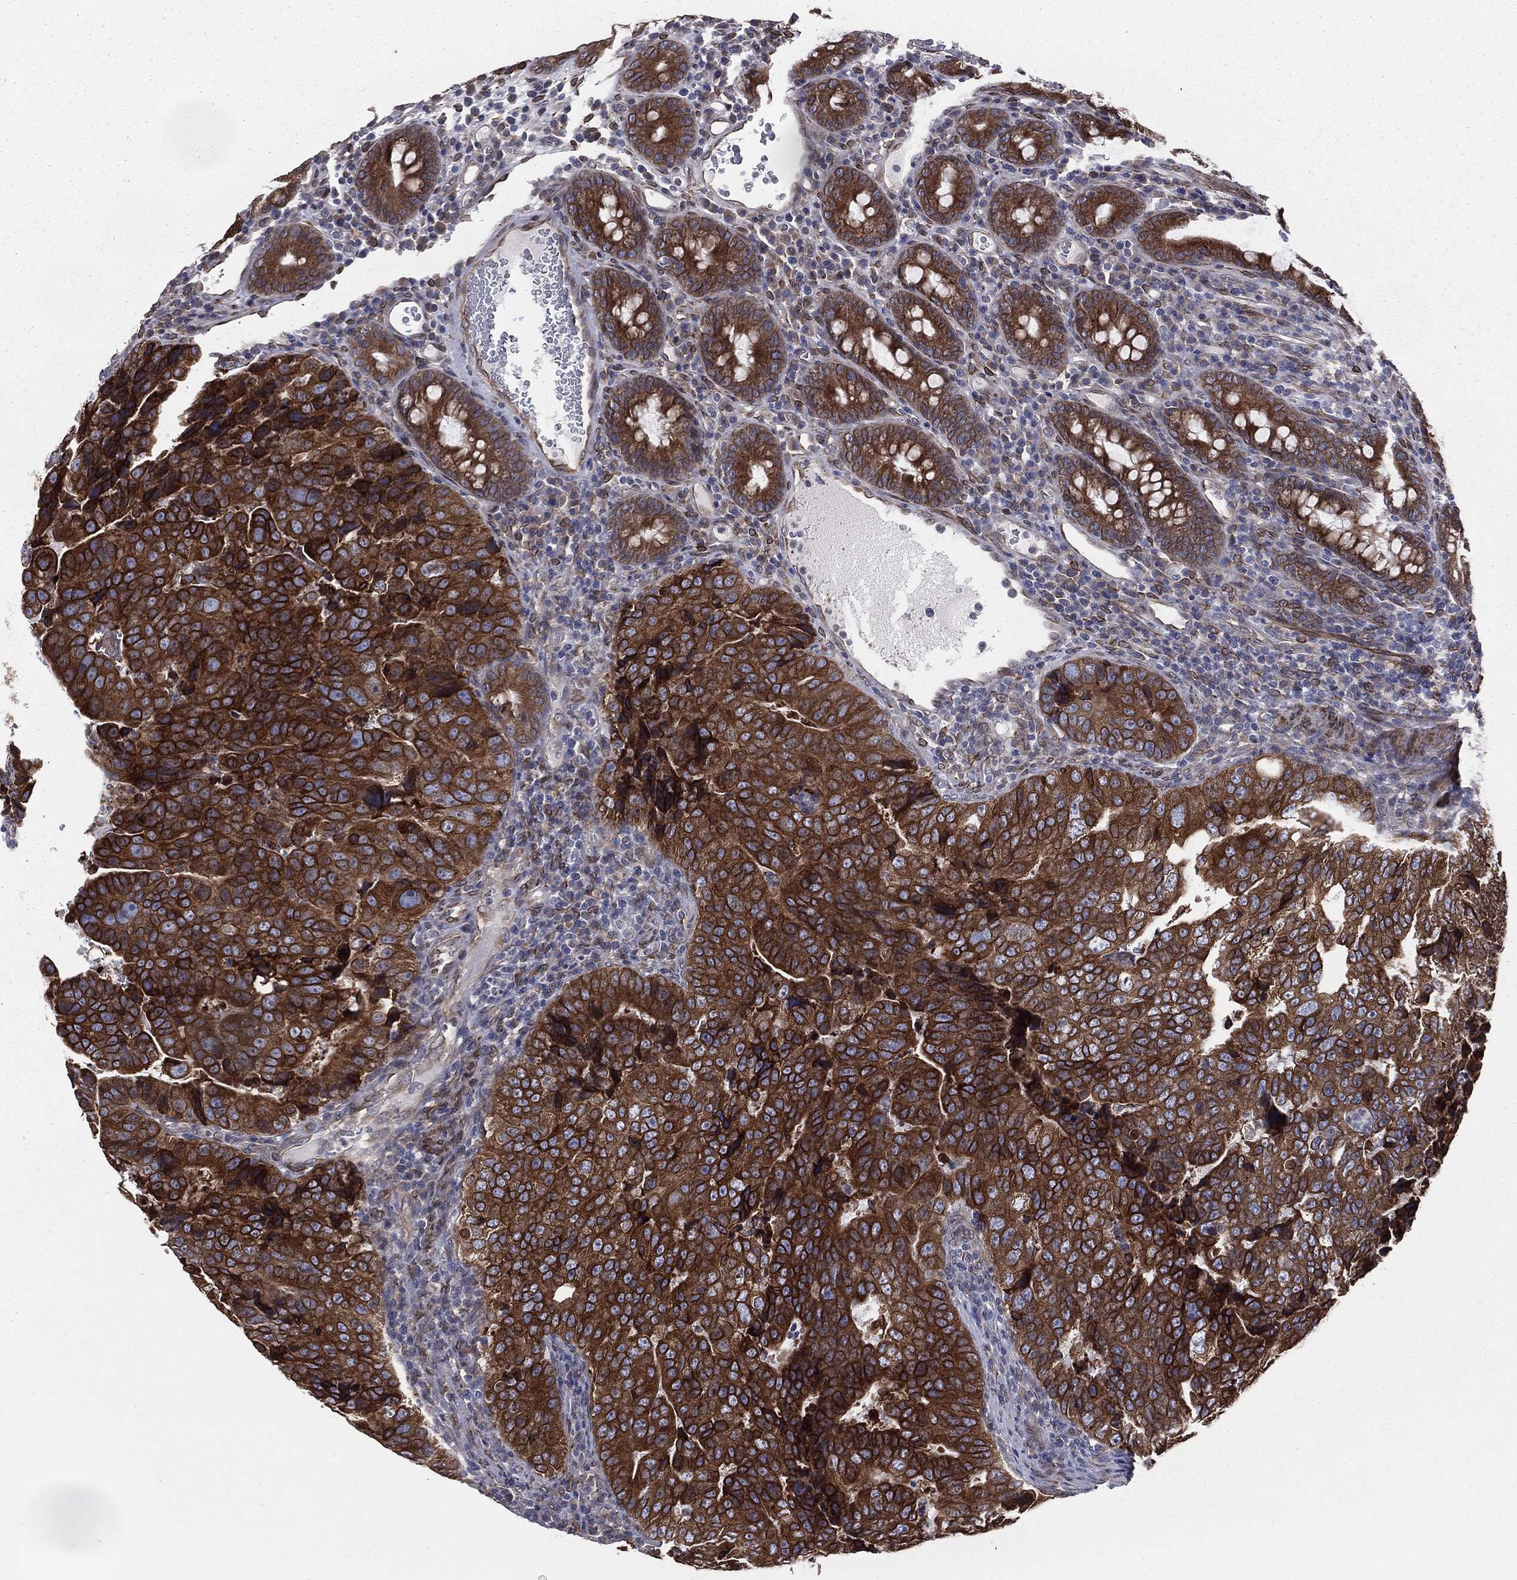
{"staining": {"intensity": "strong", "quantity": ">75%", "location": "cytoplasmic/membranous"}, "tissue": "colorectal cancer", "cell_type": "Tumor cells", "image_type": "cancer", "snomed": [{"axis": "morphology", "description": "Adenocarcinoma, NOS"}, {"axis": "topography", "description": "Colon"}], "caption": "This is an image of IHC staining of colorectal cancer (adenocarcinoma), which shows strong positivity in the cytoplasmic/membranous of tumor cells.", "gene": "PGRMC1", "patient": {"sex": "female", "age": 72}}